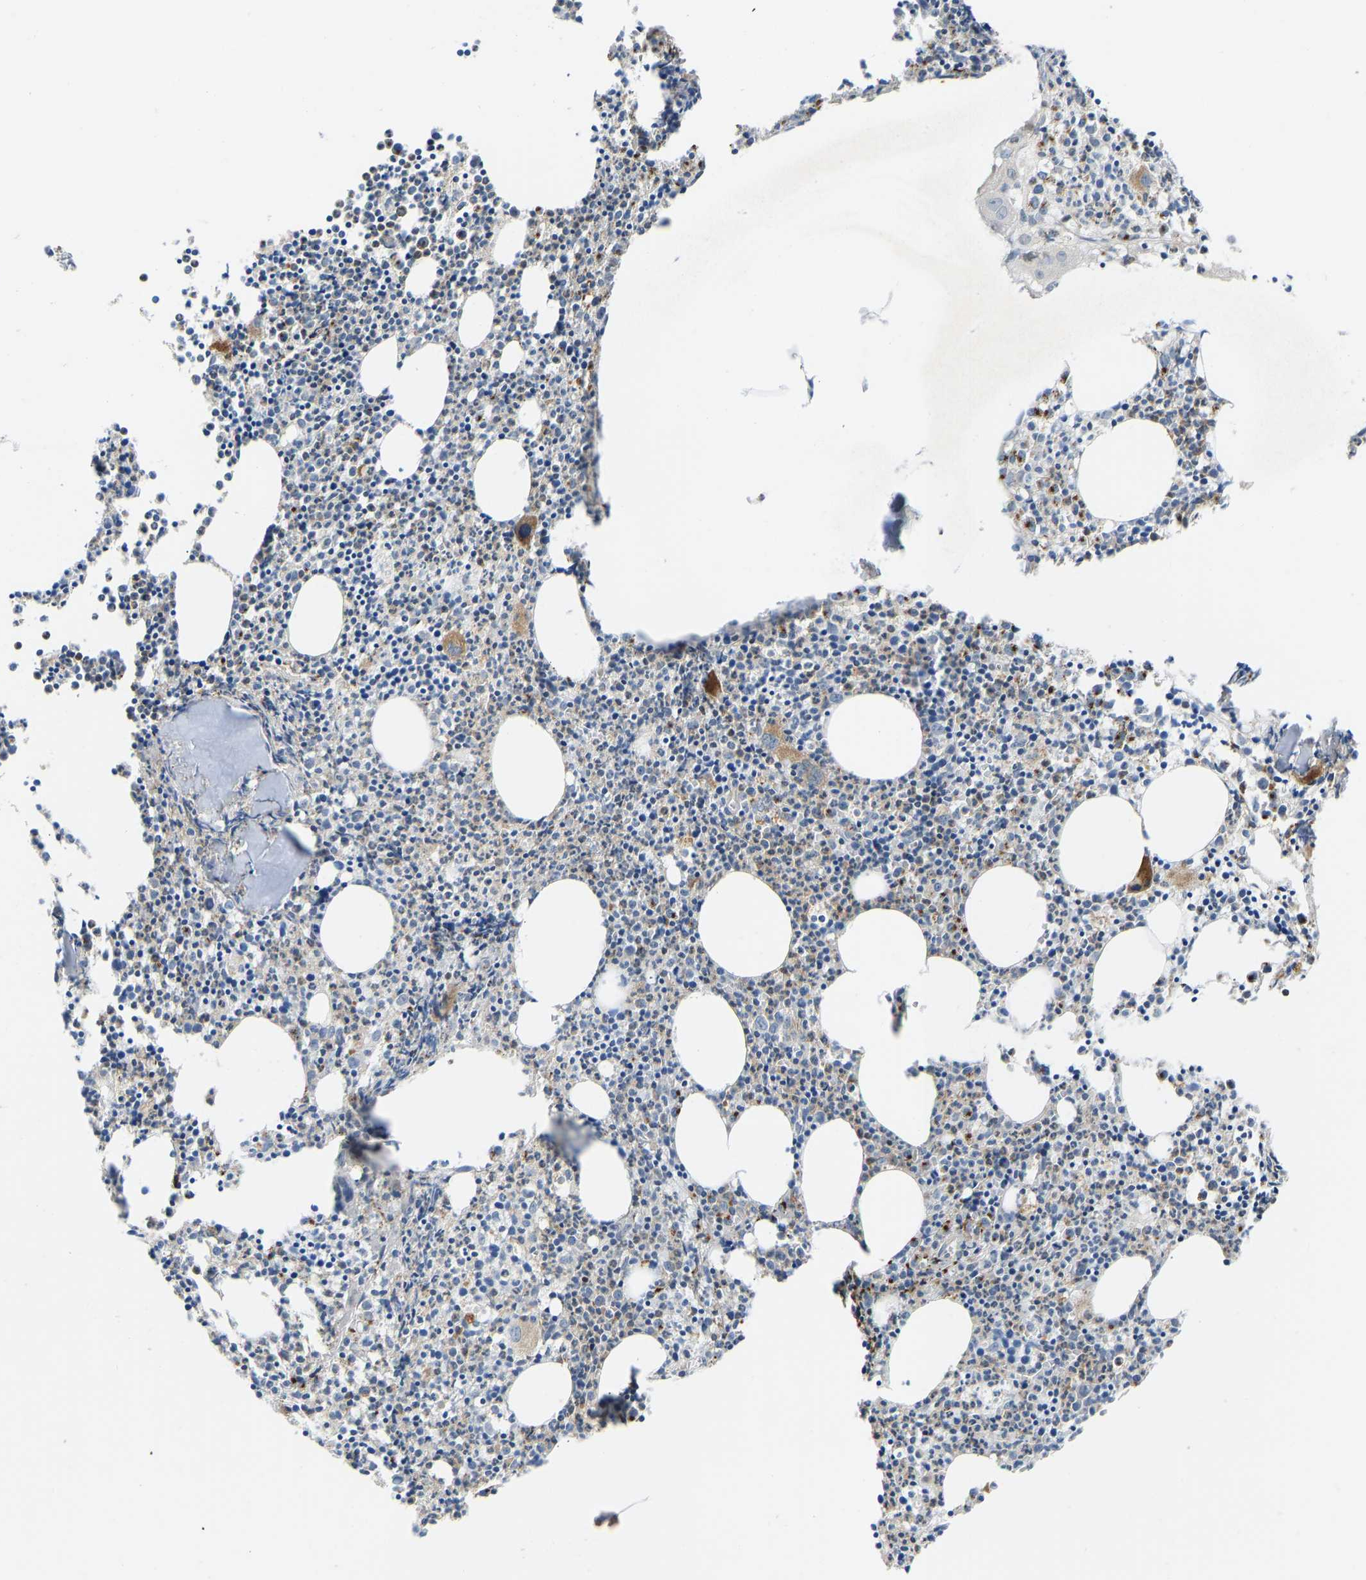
{"staining": {"intensity": "moderate", "quantity": "25%-75%", "location": "cytoplasmic/membranous,nuclear"}, "tissue": "bone marrow", "cell_type": "Hematopoietic cells", "image_type": "normal", "snomed": [{"axis": "morphology", "description": "Normal tissue, NOS"}, {"axis": "morphology", "description": "Inflammation, NOS"}, {"axis": "topography", "description": "Bone marrow"}], "caption": "The histopathology image shows immunohistochemical staining of benign bone marrow. There is moderate cytoplasmic/membranous,nuclear staining is identified in about 25%-75% of hematopoietic cells. The protein of interest is shown in brown color, while the nuclei are stained blue.", "gene": "ZNF251", "patient": {"sex": "female", "age": 53}}